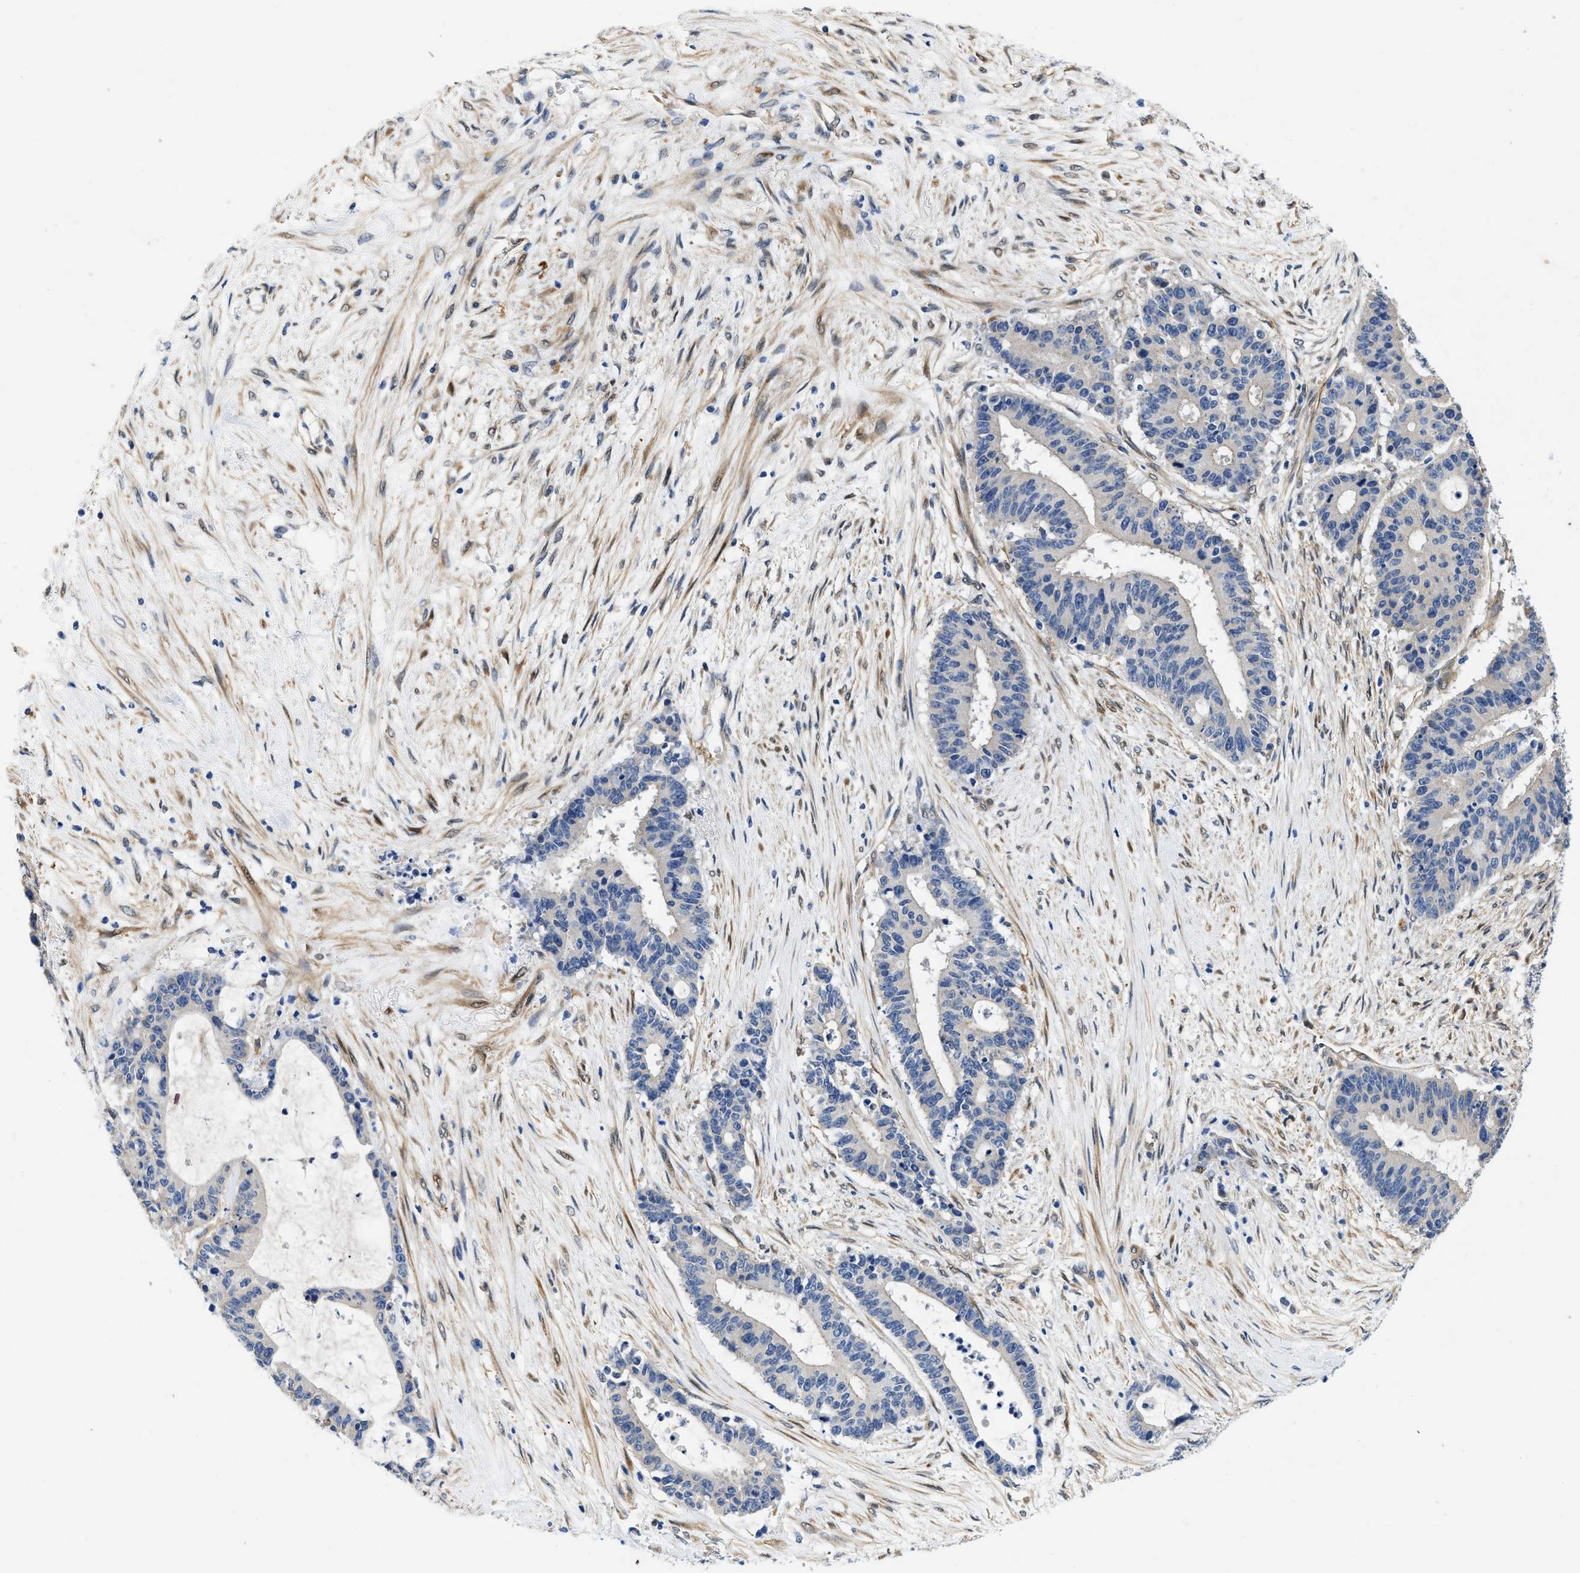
{"staining": {"intensity": "negative", "quantity": "none", "location": "none"}, "tissue": "liver cancer", "cell_type": "Tumor cells", "image_type": "cancer", "snomed": [{"axis": "morphology", "description": "Cholangiocarcinoma"}, {"axis": "topography", "description": "Liver"}], "caption": "This is an IHC histopathology image of liver cancer (cholangiocarcinoma). There is no positivity in tumor cells.", "gene": "RAPH1", "patient": {"sex": "female", "age": 73}}